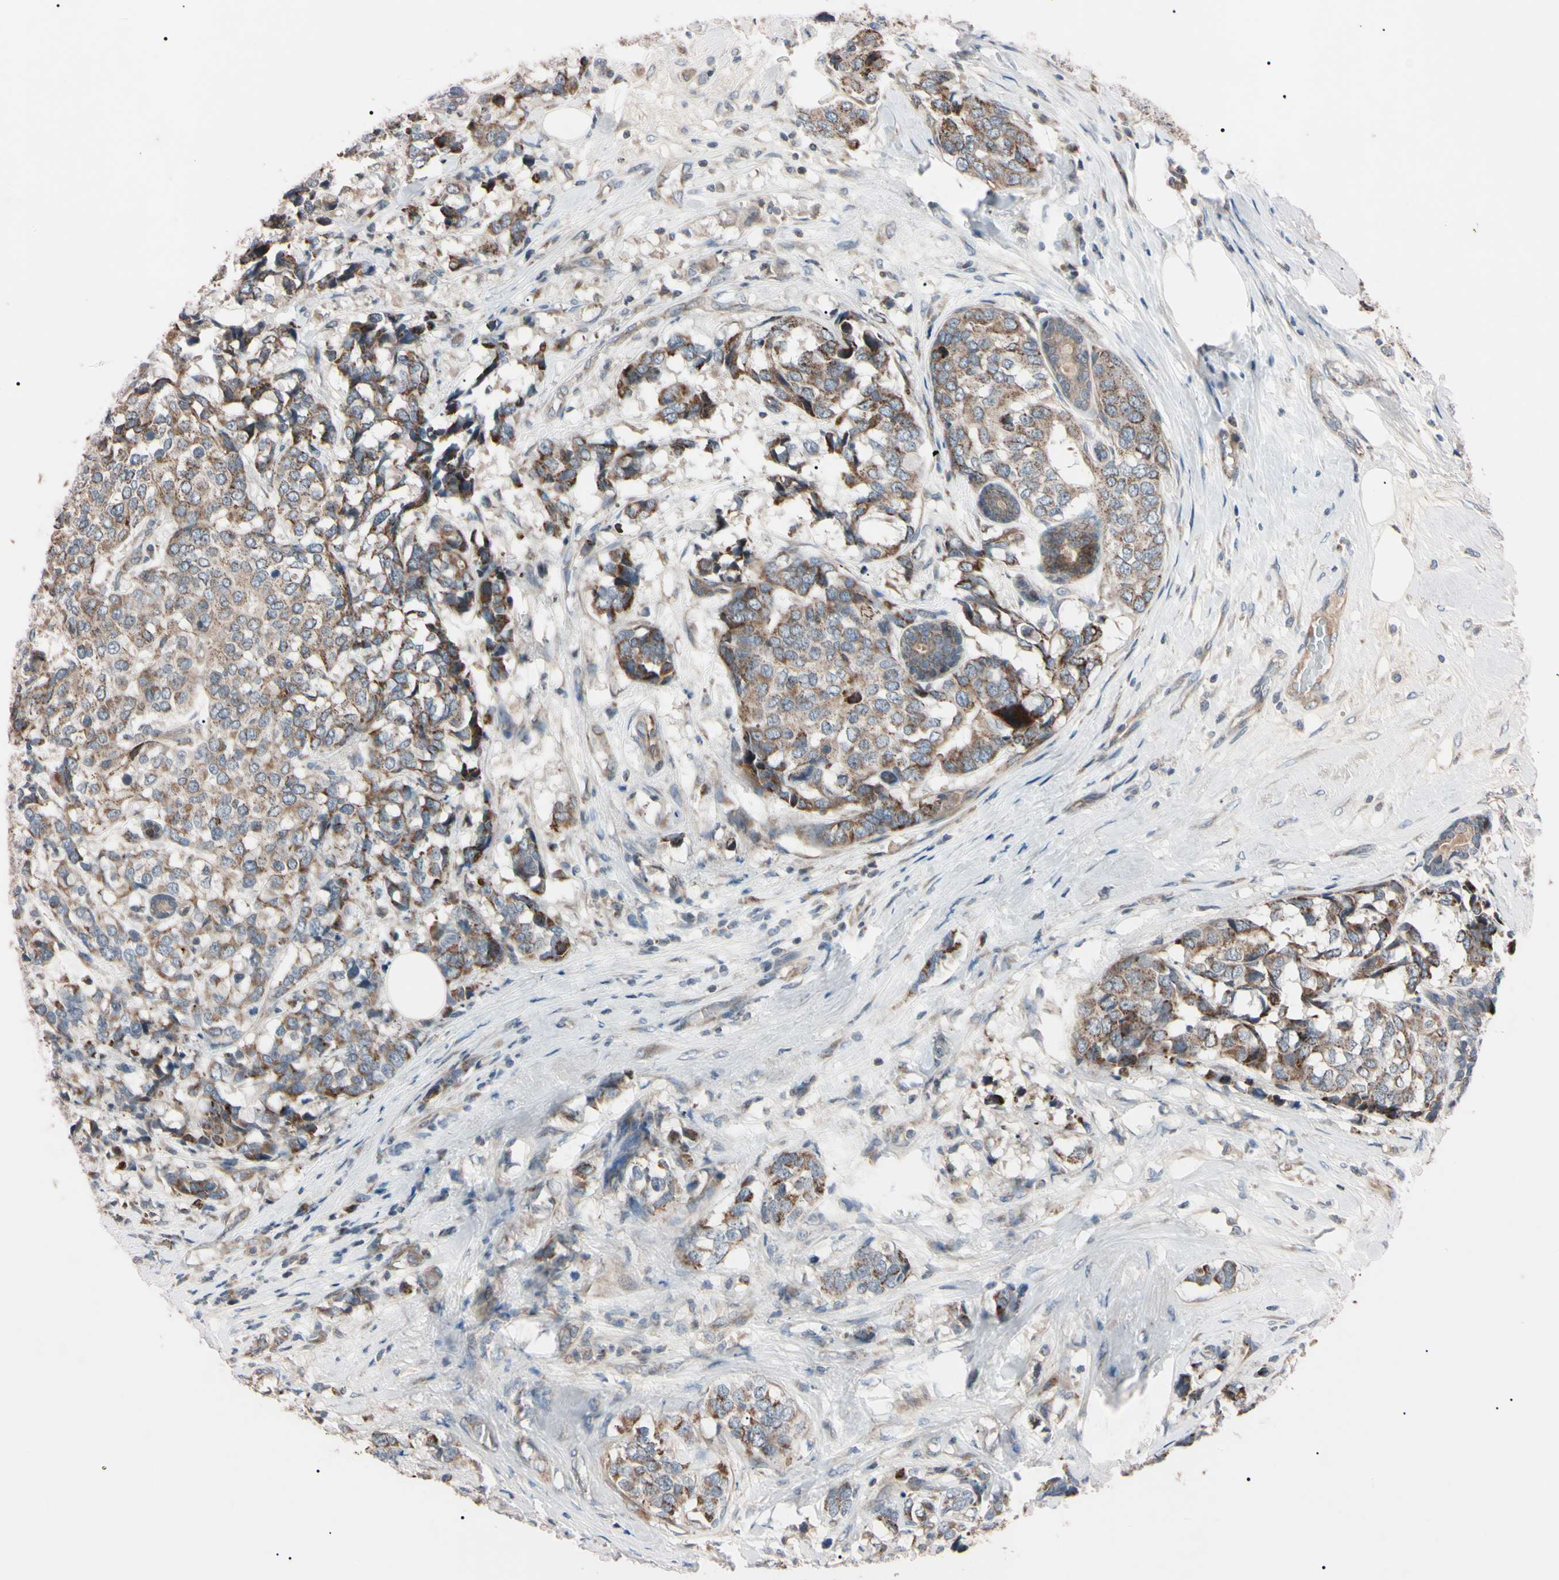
{"staining": {"intensity": "moderate", "quantity": "25%-75%", "location": "cytoplasmic/membranous"}, "tissue": "breast cancer", "cell_type": "Tumor cells", "image_type": "cancer", "snomed": [{"axis": "morphology", "description": "Lobular carcinoma"}, {"axis": "topography", "description": "Breast"}], "caption": "IHC micrograph of breast cancer stained for a protein (brown), which shows medium levels of moderate cytoplasmic/membranous expression in approximately 25%-75% of tumor cells.", "gene": "TNFRSF1A", "patient": {"sex": "female", "age": 59}}